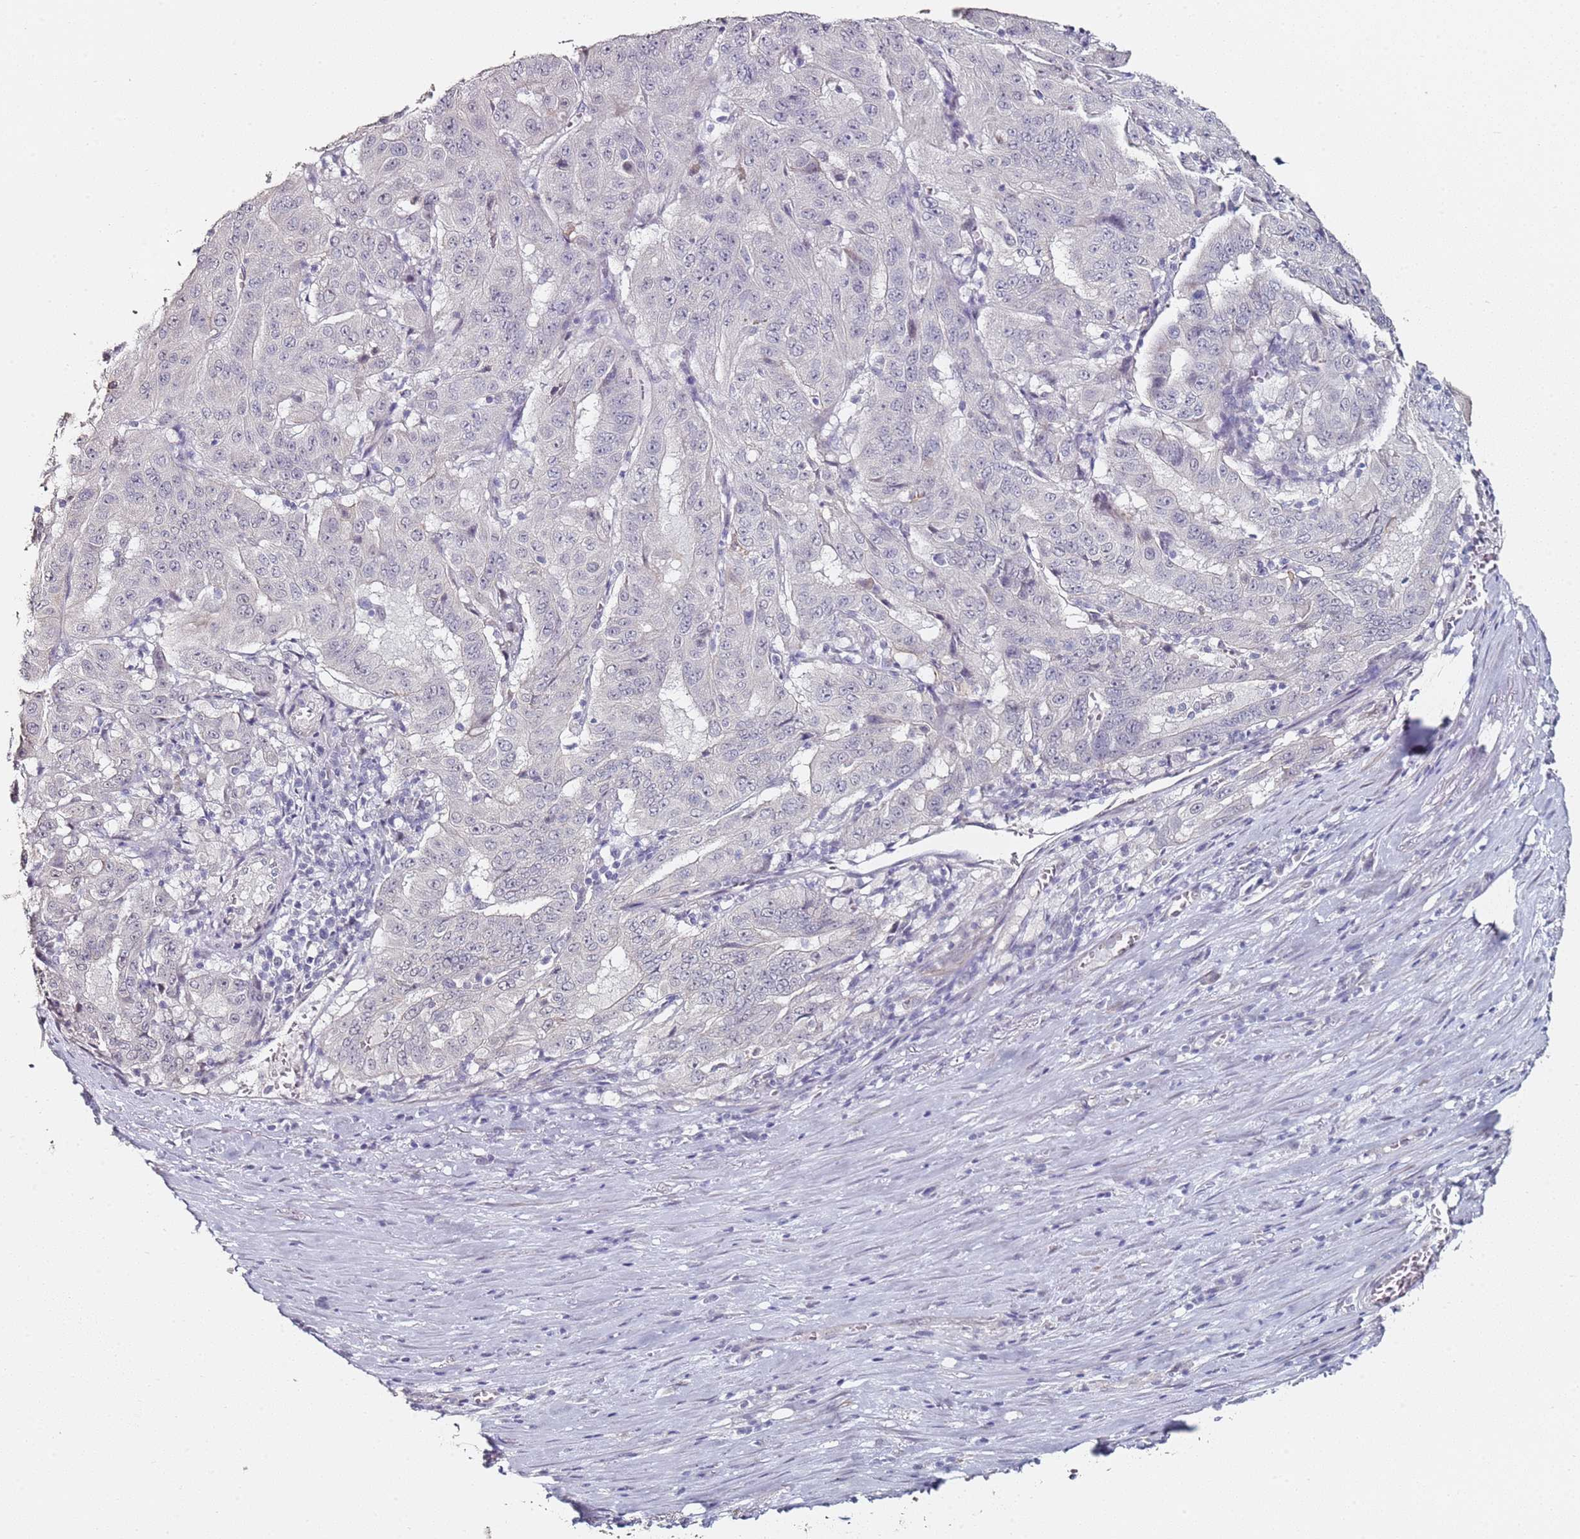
{"staining": {"intensity": "negative", "quantity": "none", "location": "none"}, "tissue": "pancreatic cancer", "cell_type": "Tumor cells", "image_type": "cancer", "snomed": [{"axis": "morphology", "description": "Adenocarcinoma, NOS"}, {"axis": "topography", "description": "Pancreas"}], "caption": "An immunohistochemistry (IHC) micrograph of pancreatic adenocarcinoma is shown. There is no staining in tumor cells of pancreatic adenocarcinoma. (DAB (3,3'-diaminobenzidine) immunohistochemistry (IHC) visualized using brightfield microscopy, high magnification).", "gene": "DNAH11", "patient": {"sex": "male", "age": 63}}